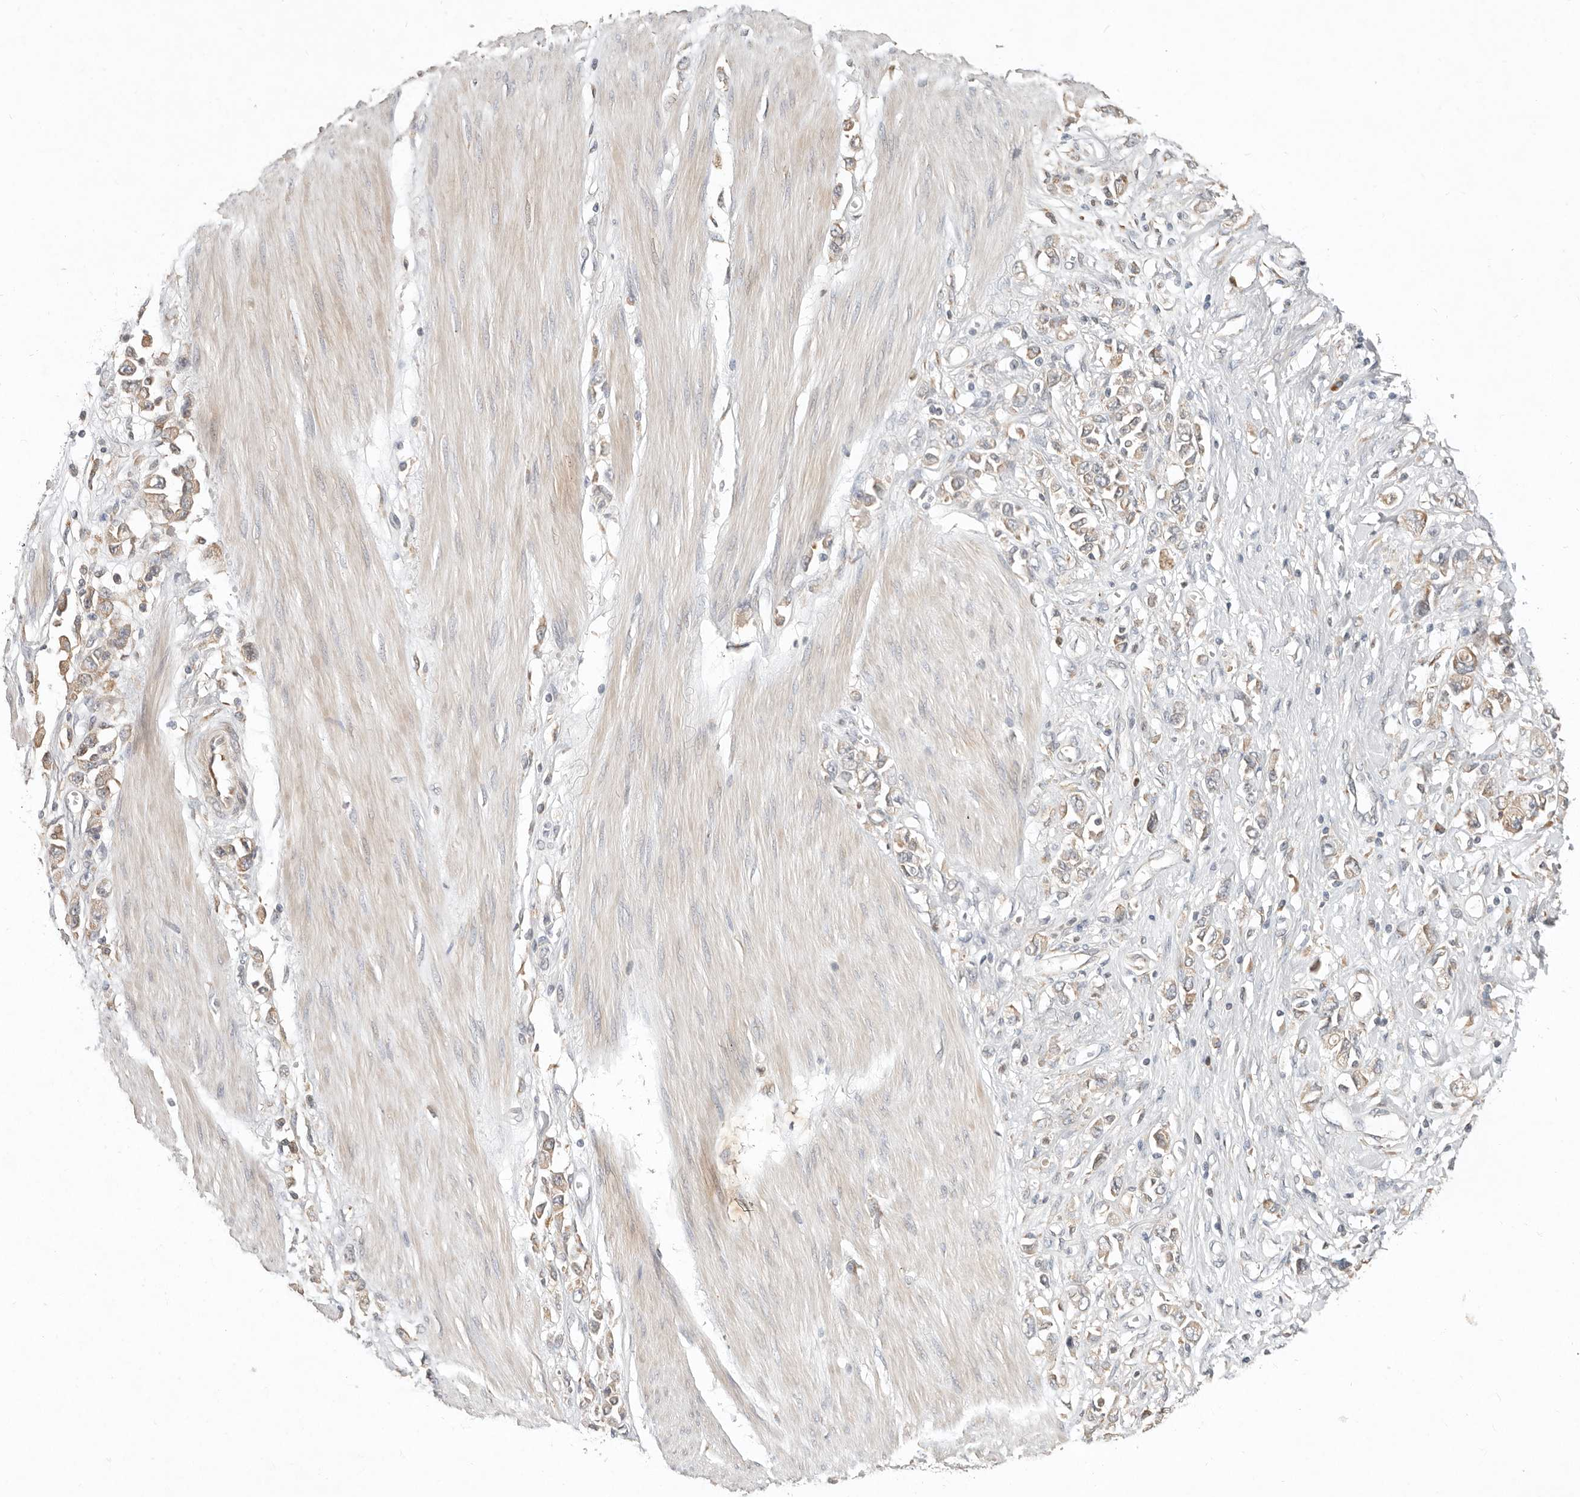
{"staining": {"intensity": "weak", "quantity": "25%-75%", "location": "cytoplasmic/membranous"}, "tissue": "stomach cancer", "cell_type": "Tumor cells", "image_type": "cancer", "snomed": [{"axis": "morphology", "description": "Adenocarcinoma, NOS"}, {"axis": "topography", "description": "Stomach"}], "caption": "A brown stain highlights weak cytoplasmic/membranous positivity of a protein in human stomach cancer (adenocarcinoma) tumor cells.", "gene": "ARHGEF10L", "patient": {"sex": "female", "age": 76}}